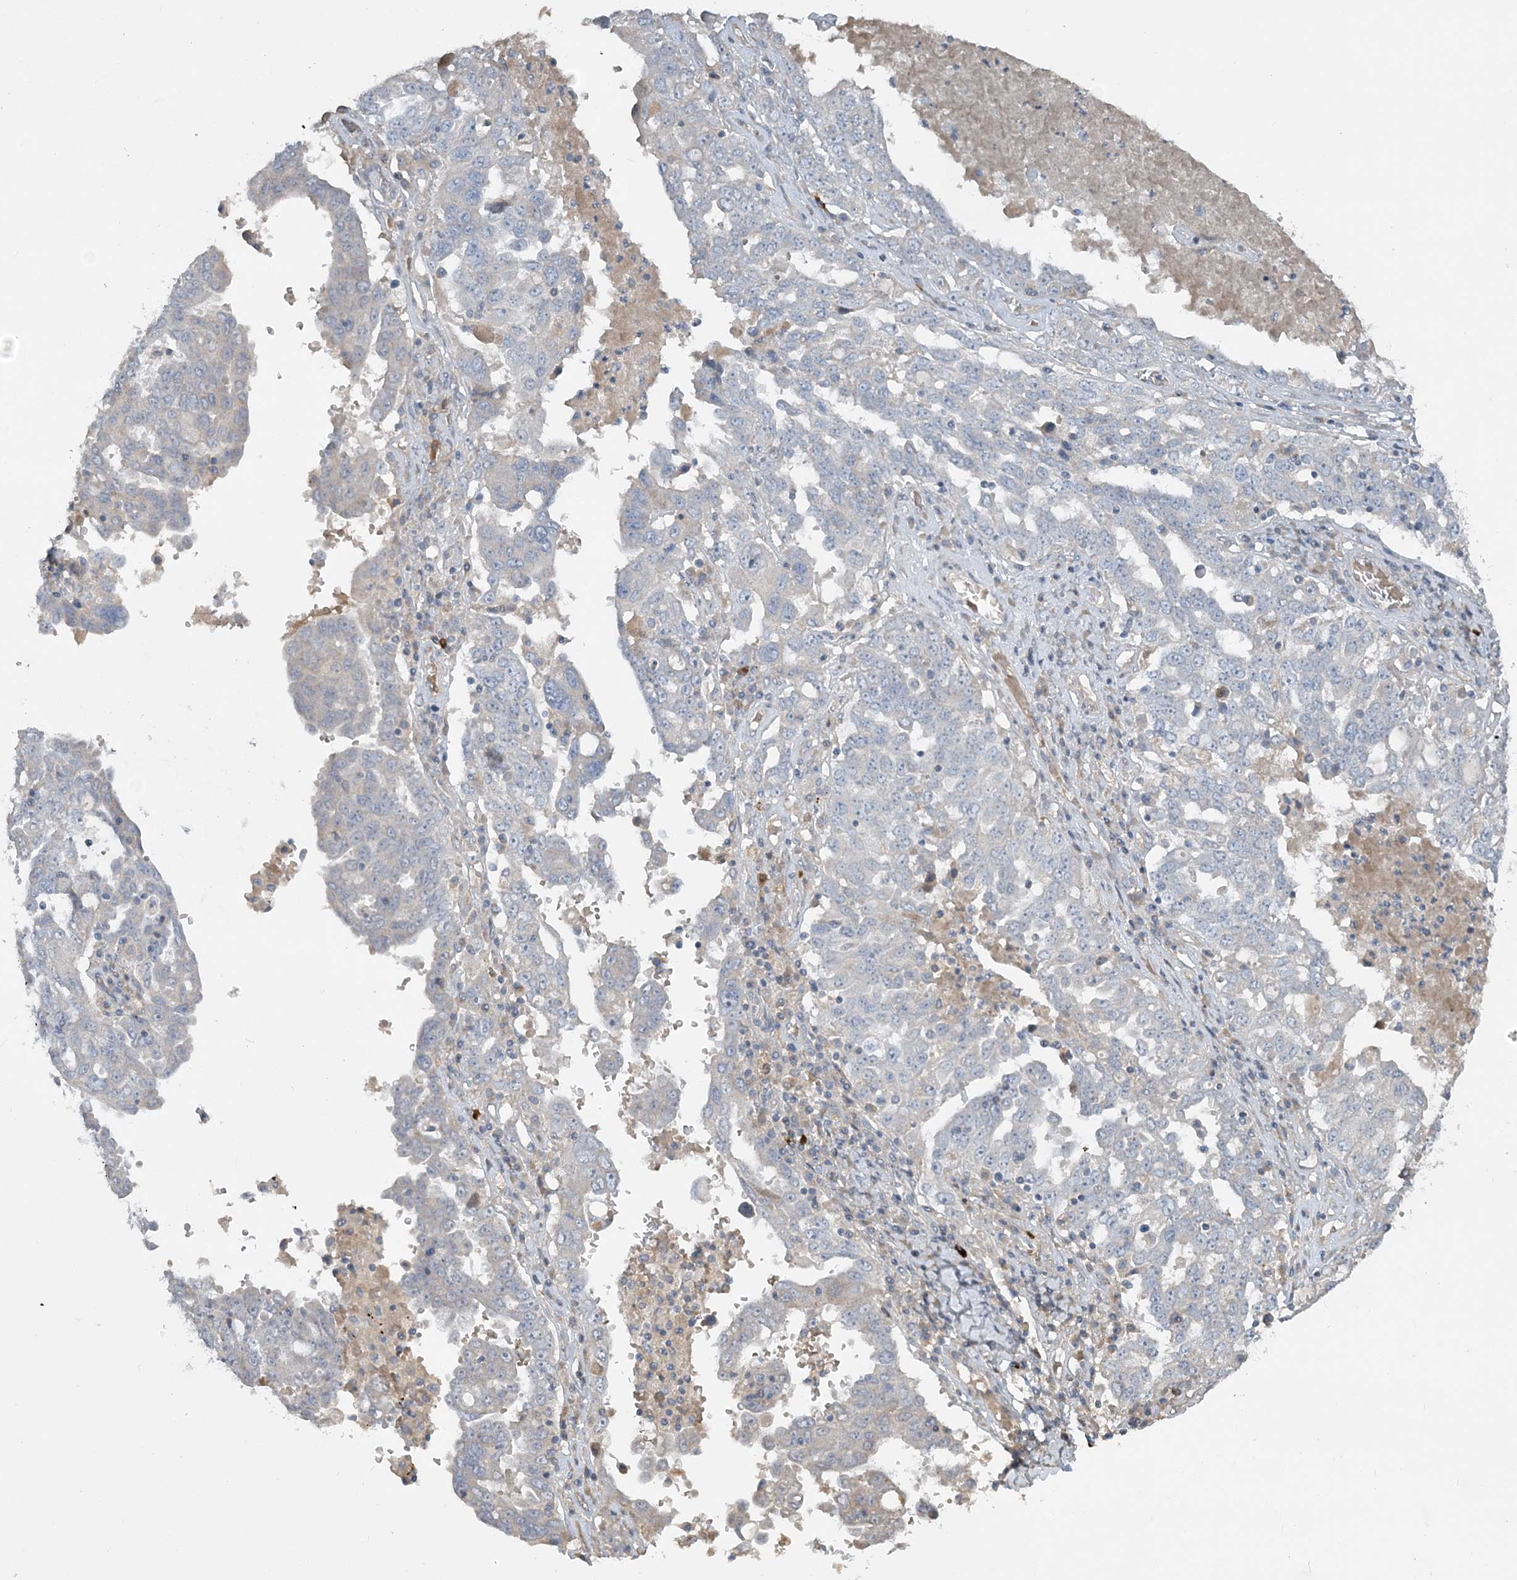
{"staining": {"intensity": "negative", "quantity": "none", "location": "none"}, "tissue": "ovarian cancer", "cell_type": "Tumor cells", "image_type": "cancer", "snomed": [{"axis": "morphology", "description": "Carcinoma, endometroid"}, {"axis": "topography", "description": "Ovary"}], "caption": "High magnification brightfield microscopy of ovarian cancer stained with DAB (brown) and counterstained with hematoxylin (blue): tumor cells show no significant positivity.", "gene": "SLC4A10", "patient": {"sex": "female", "age": 62}}